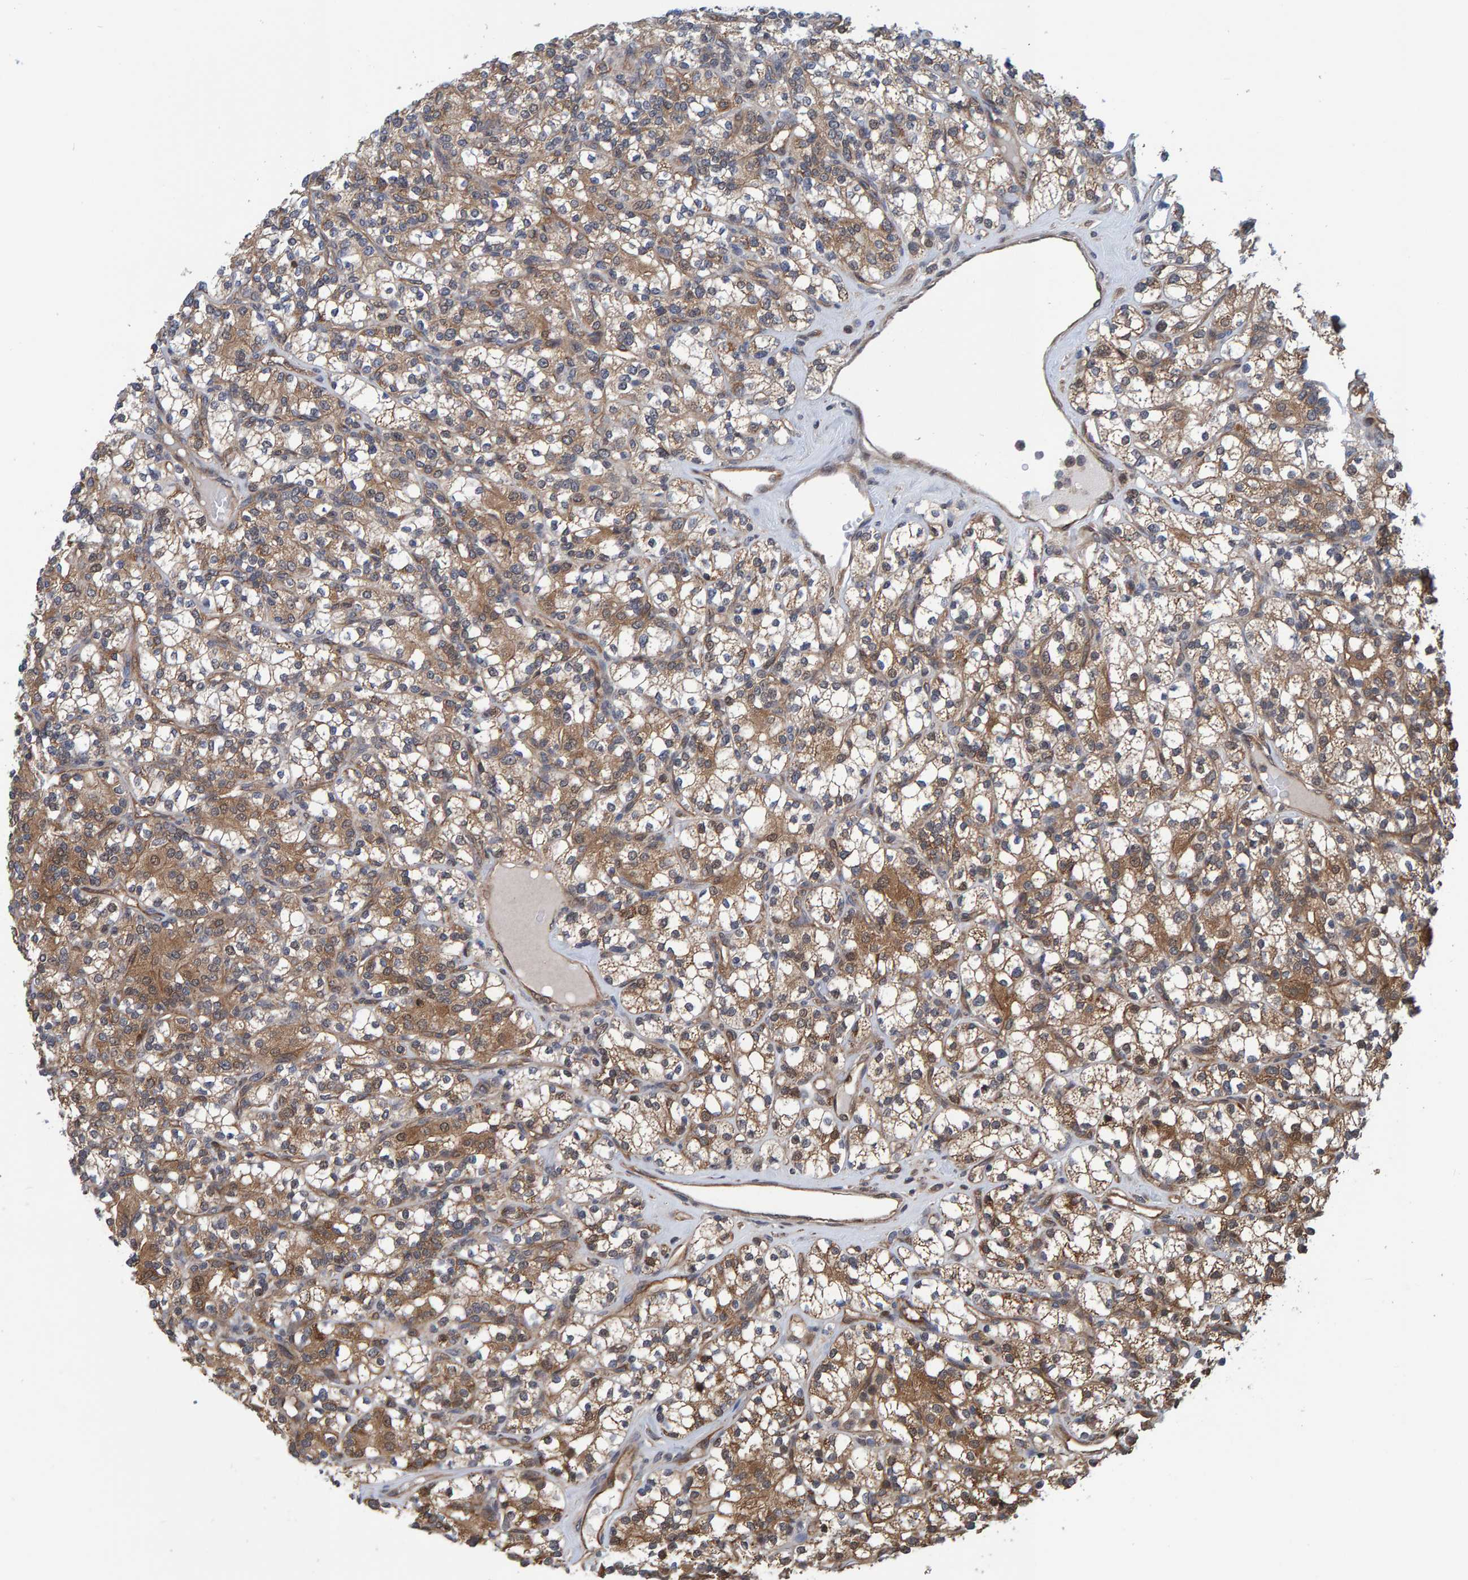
{"staining": {"intensity": "moderate", "quantity": ">75%", "location": "cytoplasmic/membranous"}, "tissue": "renal cancer", "cell_type": "Tumor cells", "image_type": "cancer", "snomed": [{"axis": "morphology", "description": "Adenocarcinoma, NOS"}, {"axis": "topography", "description": "Kidney"}], "caption": "Approximately >75% of tumor cells in human renal adenocarcinoma demonstrate moderate cytoplasmic/membranous protein positivity as visualized by brown immunohistochemical staining.", "gene": "SCRN2", "patient": {"sex": "male", "age": 77}}